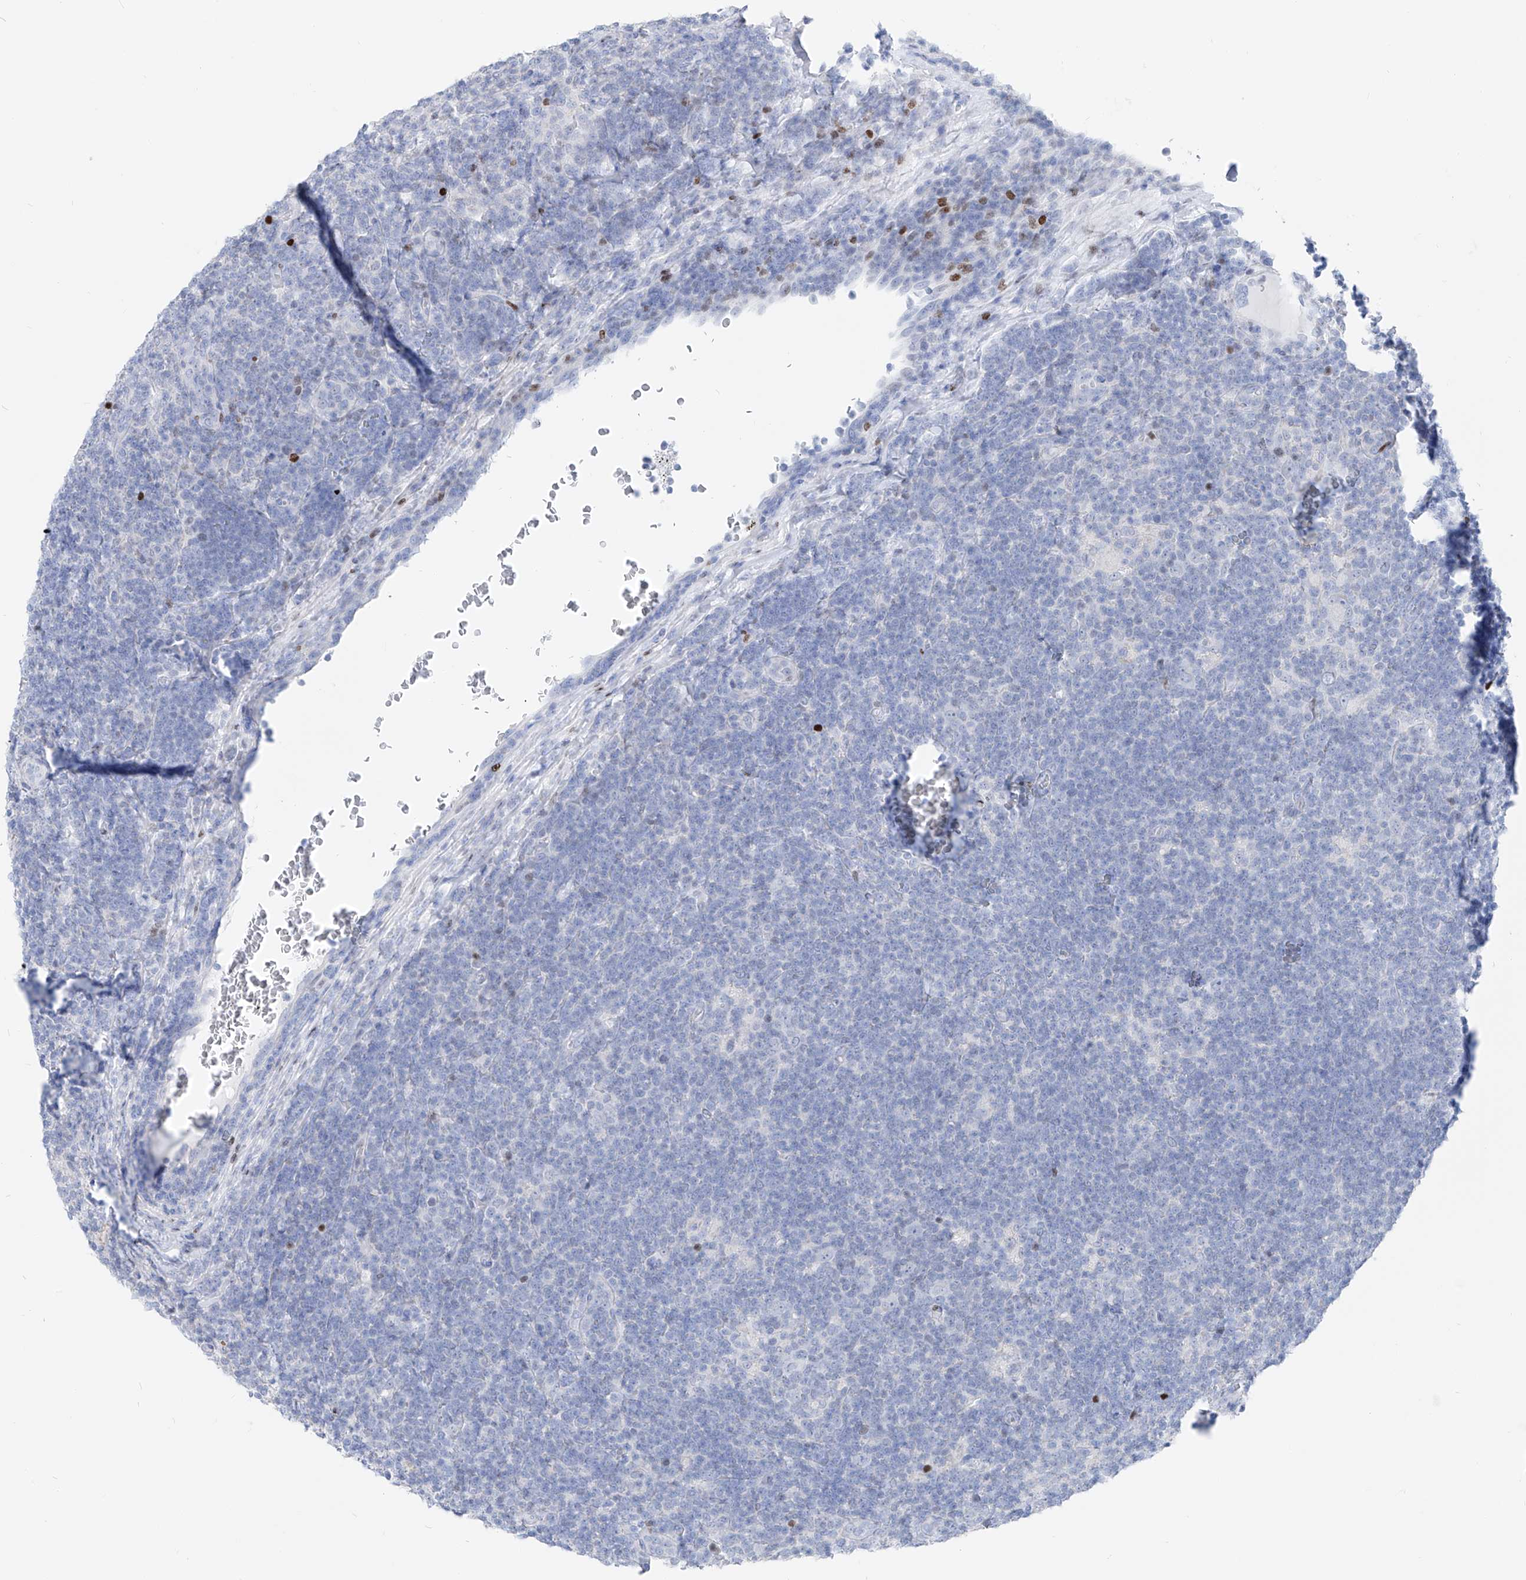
{"staining": {"intensity": "negative", "quantity": "none", "location": "none"}, "tissue": "lymphoma", "cell_type": "Tumor cells", "image_type": "cancer", "snomed": [{"axis": "morphology", "description": "Hodgkin's disease, NOS"}, {"axis": "topography", "description": "Lymph node"}], "caption": "The histopathology image displays no significant staining in tumor cells of lymphoma.", "gene": "FRS3", "patient": {"sex": "female", "age": 57}}